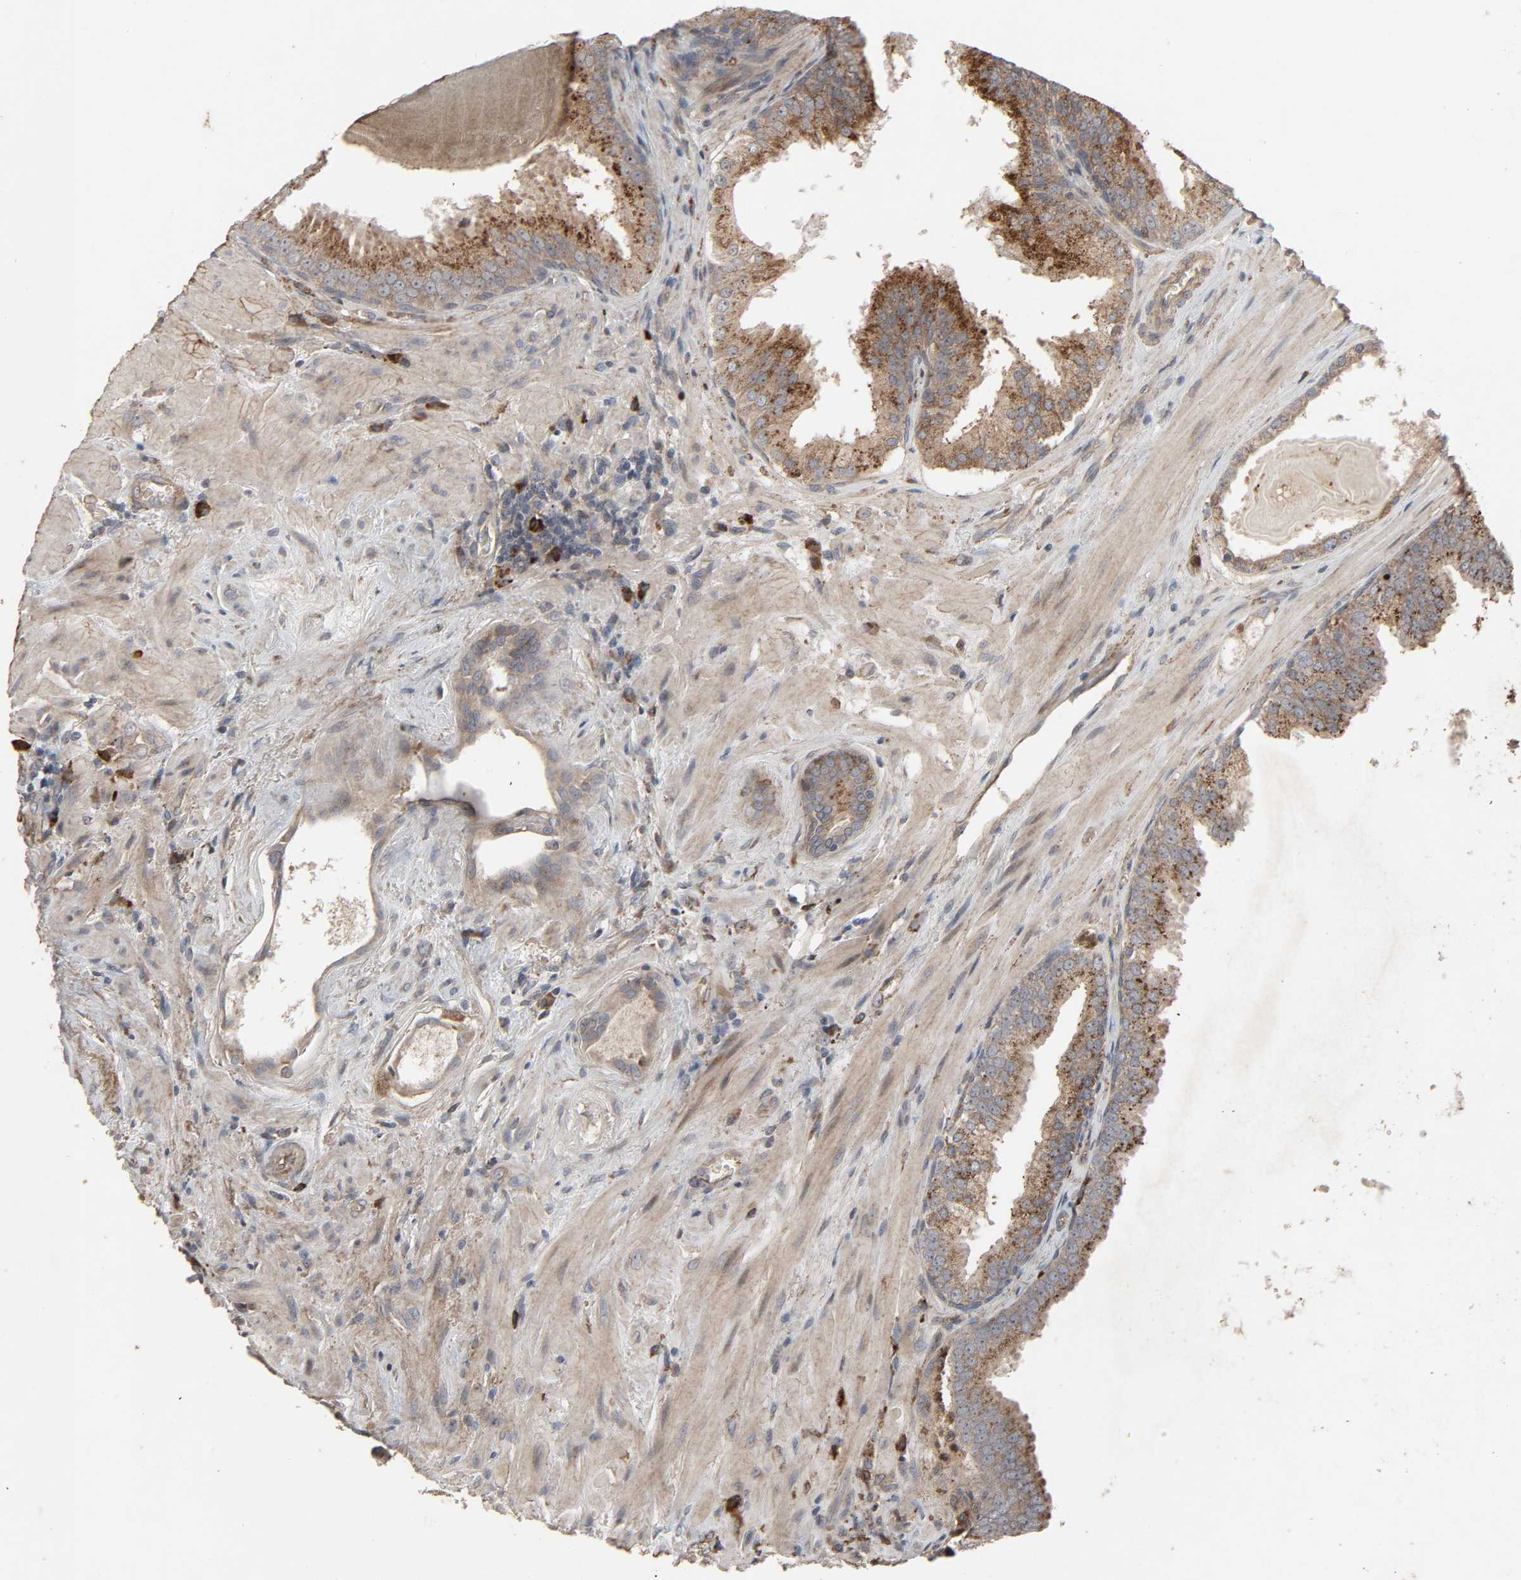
{"staining": {"intensity": "moderate", "quantity": ">75%", "location": "cytoplasmic/membranous"}, "tissue": "prostate cancer", "cell_type": "Tumor cells", "image_type": "cancer", "snomed": [{"axis": "morphology", "description": "Adenocarcinoma, High grade"}, {"axis": "topography", "description": "Prostate"}], "caption": "A photomicrograph showing moderate cytoplasmic/membranous staining in approximately >75% of tumor cells in prostate cancer (high-grade adenocarcinoma), as visualized by brown immunohistochemical staining.", "gene": "ADCY4", "patient": {"sex": "male", "age": 68}}